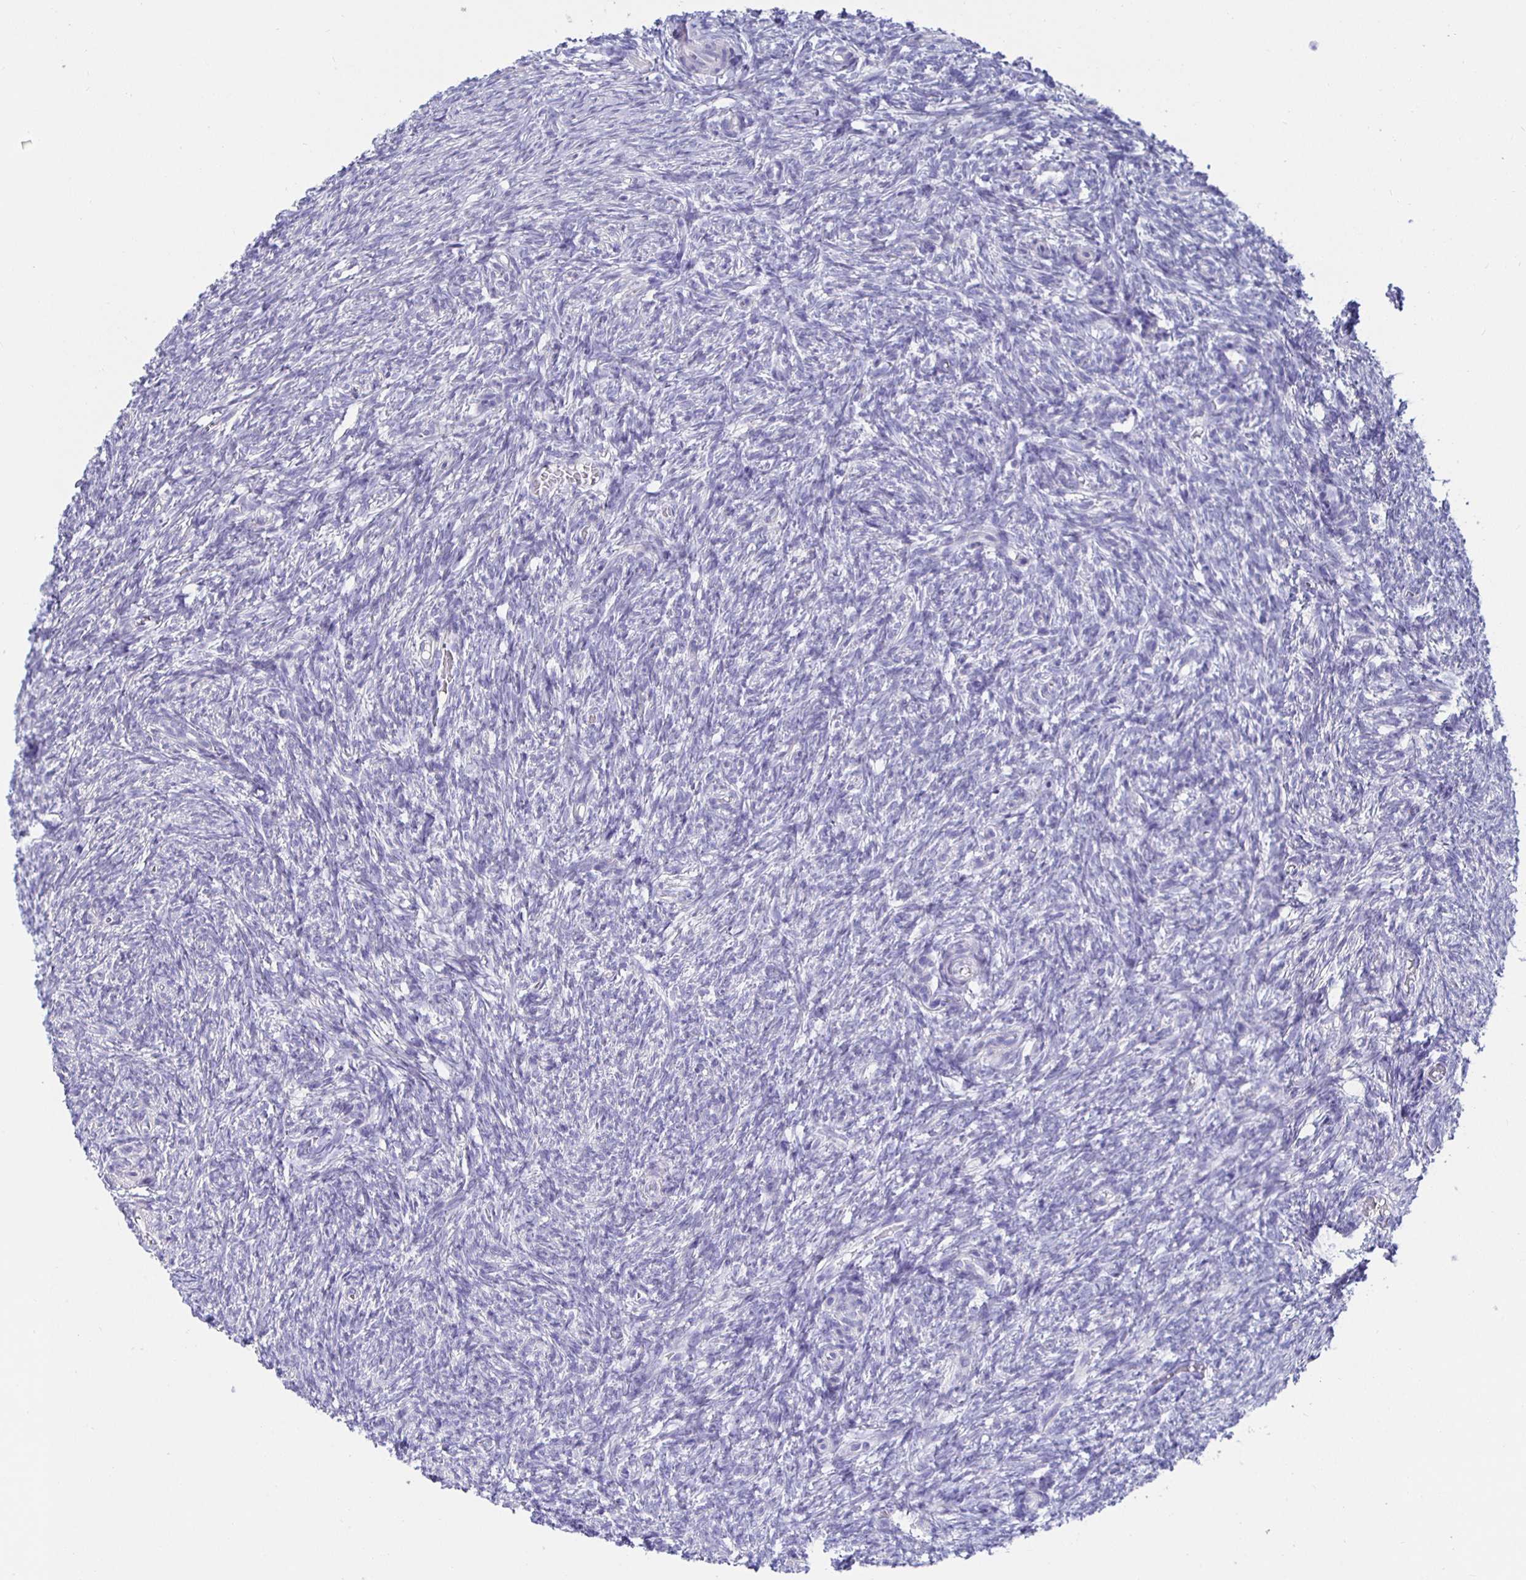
{"staining": {"intensity": "negative", "quantity": "none", "location": "none"}, "tissue": "ovary", "cell_type": "Ovarian stroma cells", "image_type": "normal", "snomed": [{"axis": "morphology", "description": "Normal tissue, NOS"}, {"axis": "topography", "description": "Ovary"}], "caption": "Immunohistochemical staining of benign human ovary demonstrates no significant positivity in ovarian stroma cells.", "gene": "HSPA4L", "patient": {"sex": "female", "age": 39}}